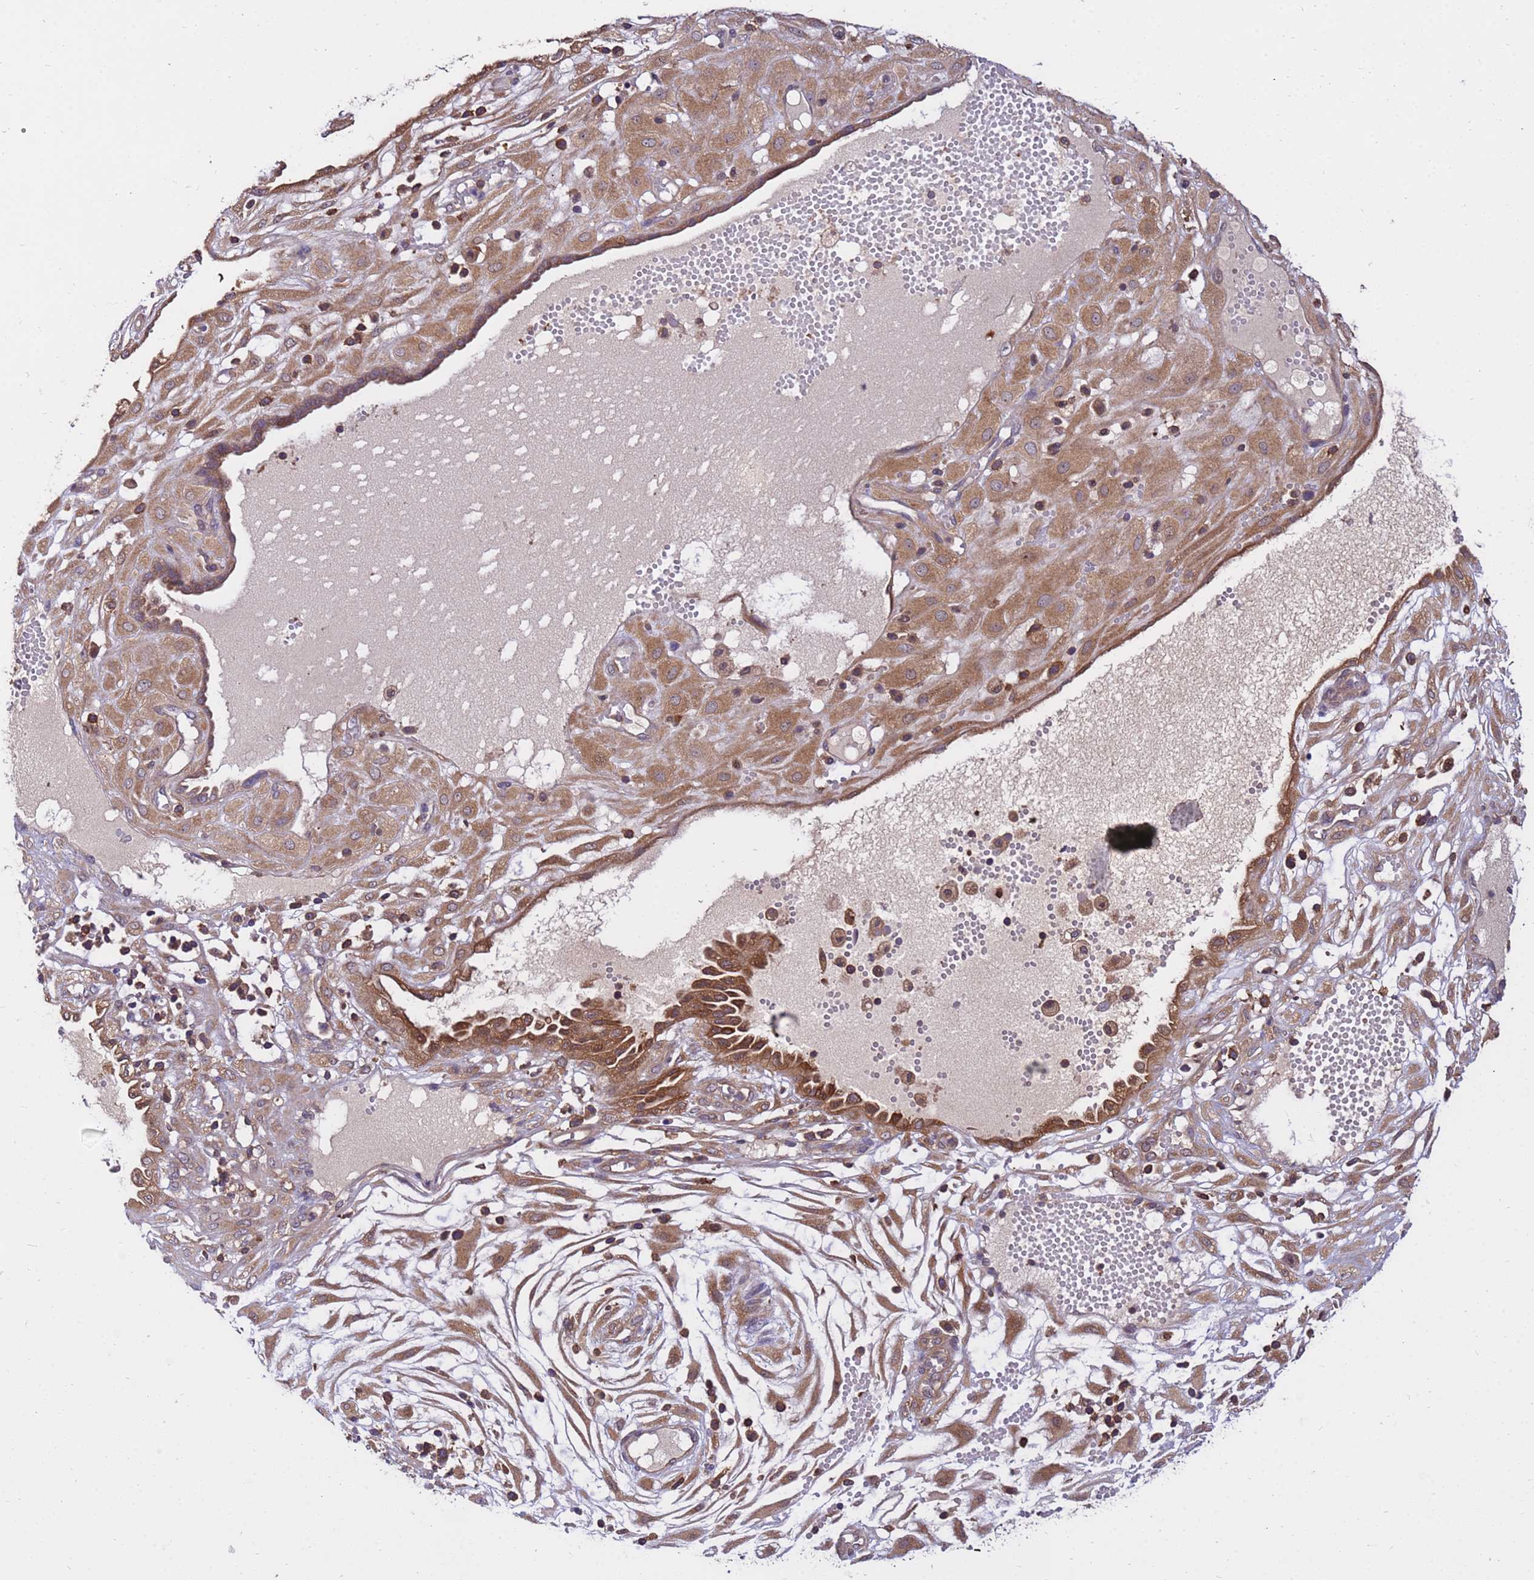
{"staining": {"intensity": "moderate", "quantity": ">75%", "location": "cytoplasmic/membranous"}, "tissue": "cervical cancer", "cell_type": "Tumor cells", "image_type": "cancer", "snomed": [{"axis": "morphology", "description": "Squamous cell carcinoma, NOS"}, {"axis": "topography", "description": "Cervix"}], "caption": "Protein staining of squamous cell carcinoma (cervical) tissue reveals moderate cytoplasmic/membranous positivity in about >75% of tumor cells.", "gene": "GET3", "patient": {"sex": "female", "age": 36}}